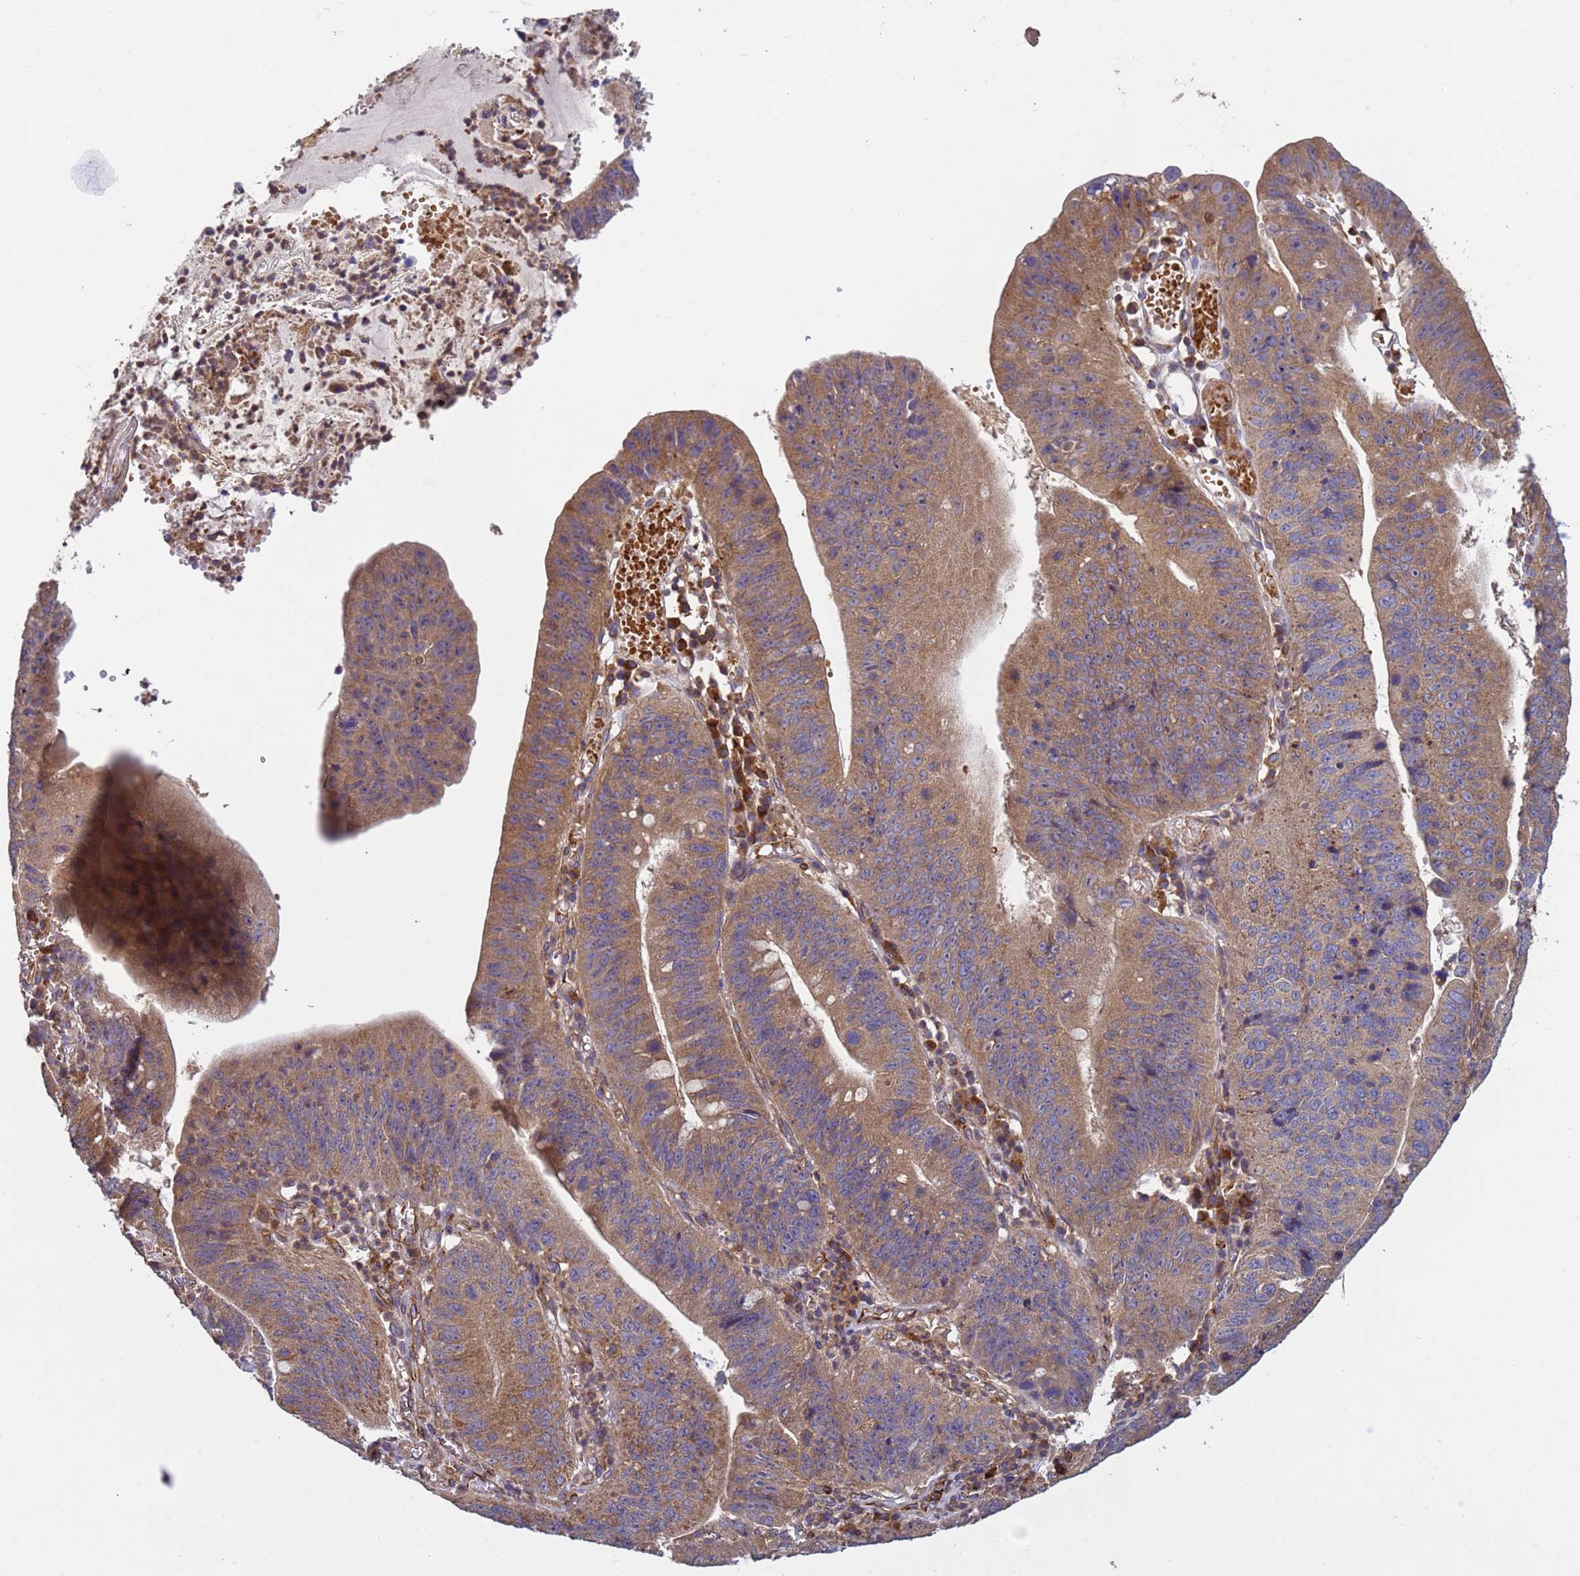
{"staining": {"intensity": "moderate", "quantity": ">75%", "location": "cytoplasmic/membranous"}, "tissue": "stomach cancer", "cell_type": "Tumor cells", "image_type": "cancer", "snomed": [{"axis": "morphology", "description": "Adenocarcinoma, NOS"}, {"axis": "topography", "description": "Stomach"}], "caption": "The immunohistochemical stain labels moderate cytoplasmic/membranous positivity in tumor cells of stomach adenocarcinoma tissue.", "gene": "RAB10", "patient": {"sex": "male", "age": 59}}